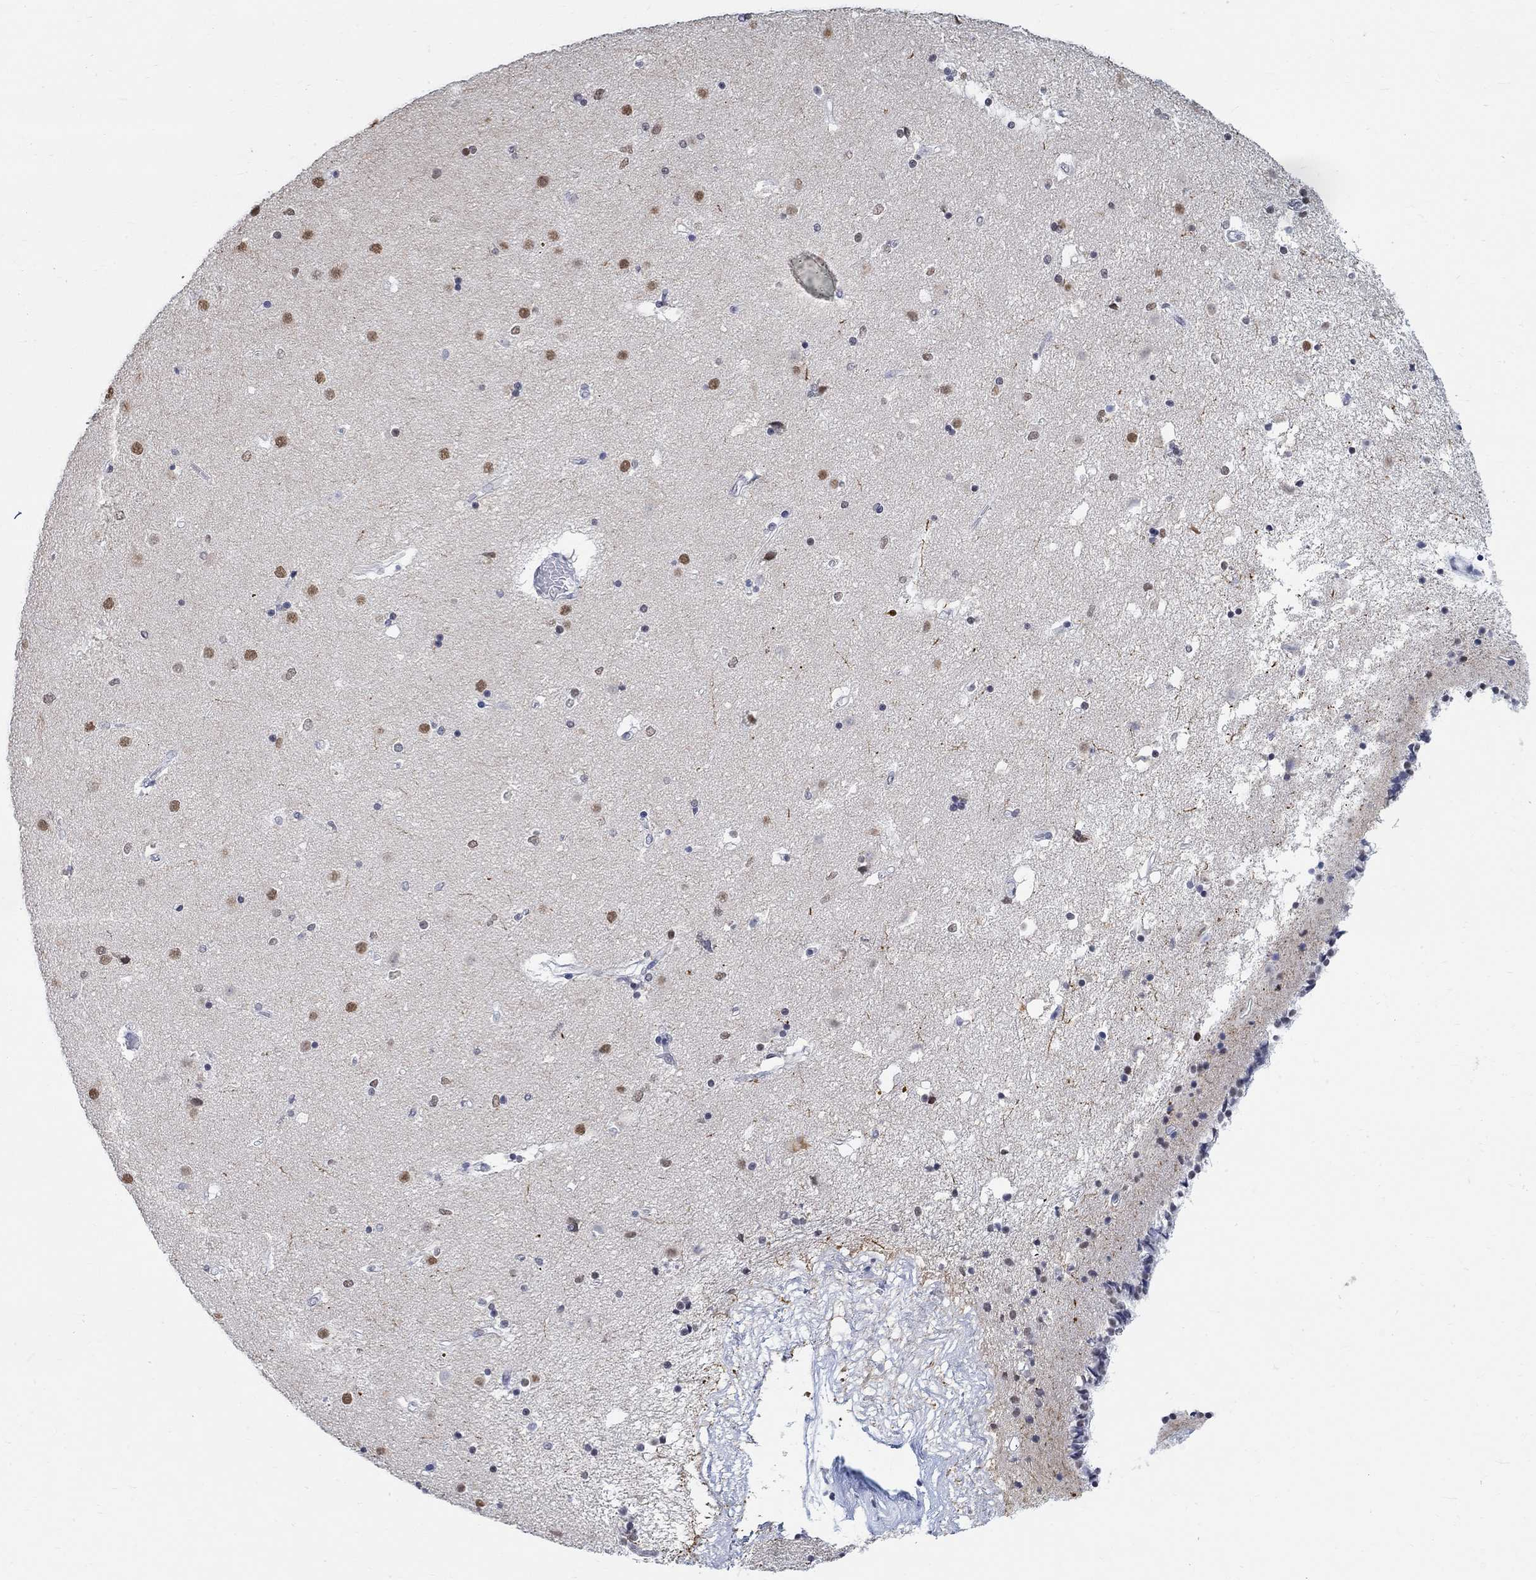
{"staining": {"intensity": "negative", "quantity": "none", "location": "none"}, "tissue": "caudate", "cell_type": "Glial cells", "image_type": "normal", "snomed": [{"axis": "morphology", "description": "Normal tissue, NOS"}, {"axis": "topography", "description": "Lateral ventricle wall"}], "caption": "IHC photomicrograph of normal caudate: caudate stained with DAB exhibits no significant protein positivity in glial cells.", "gene": "ANKS1B", "patient": {"sex": "female", "age": 71}}